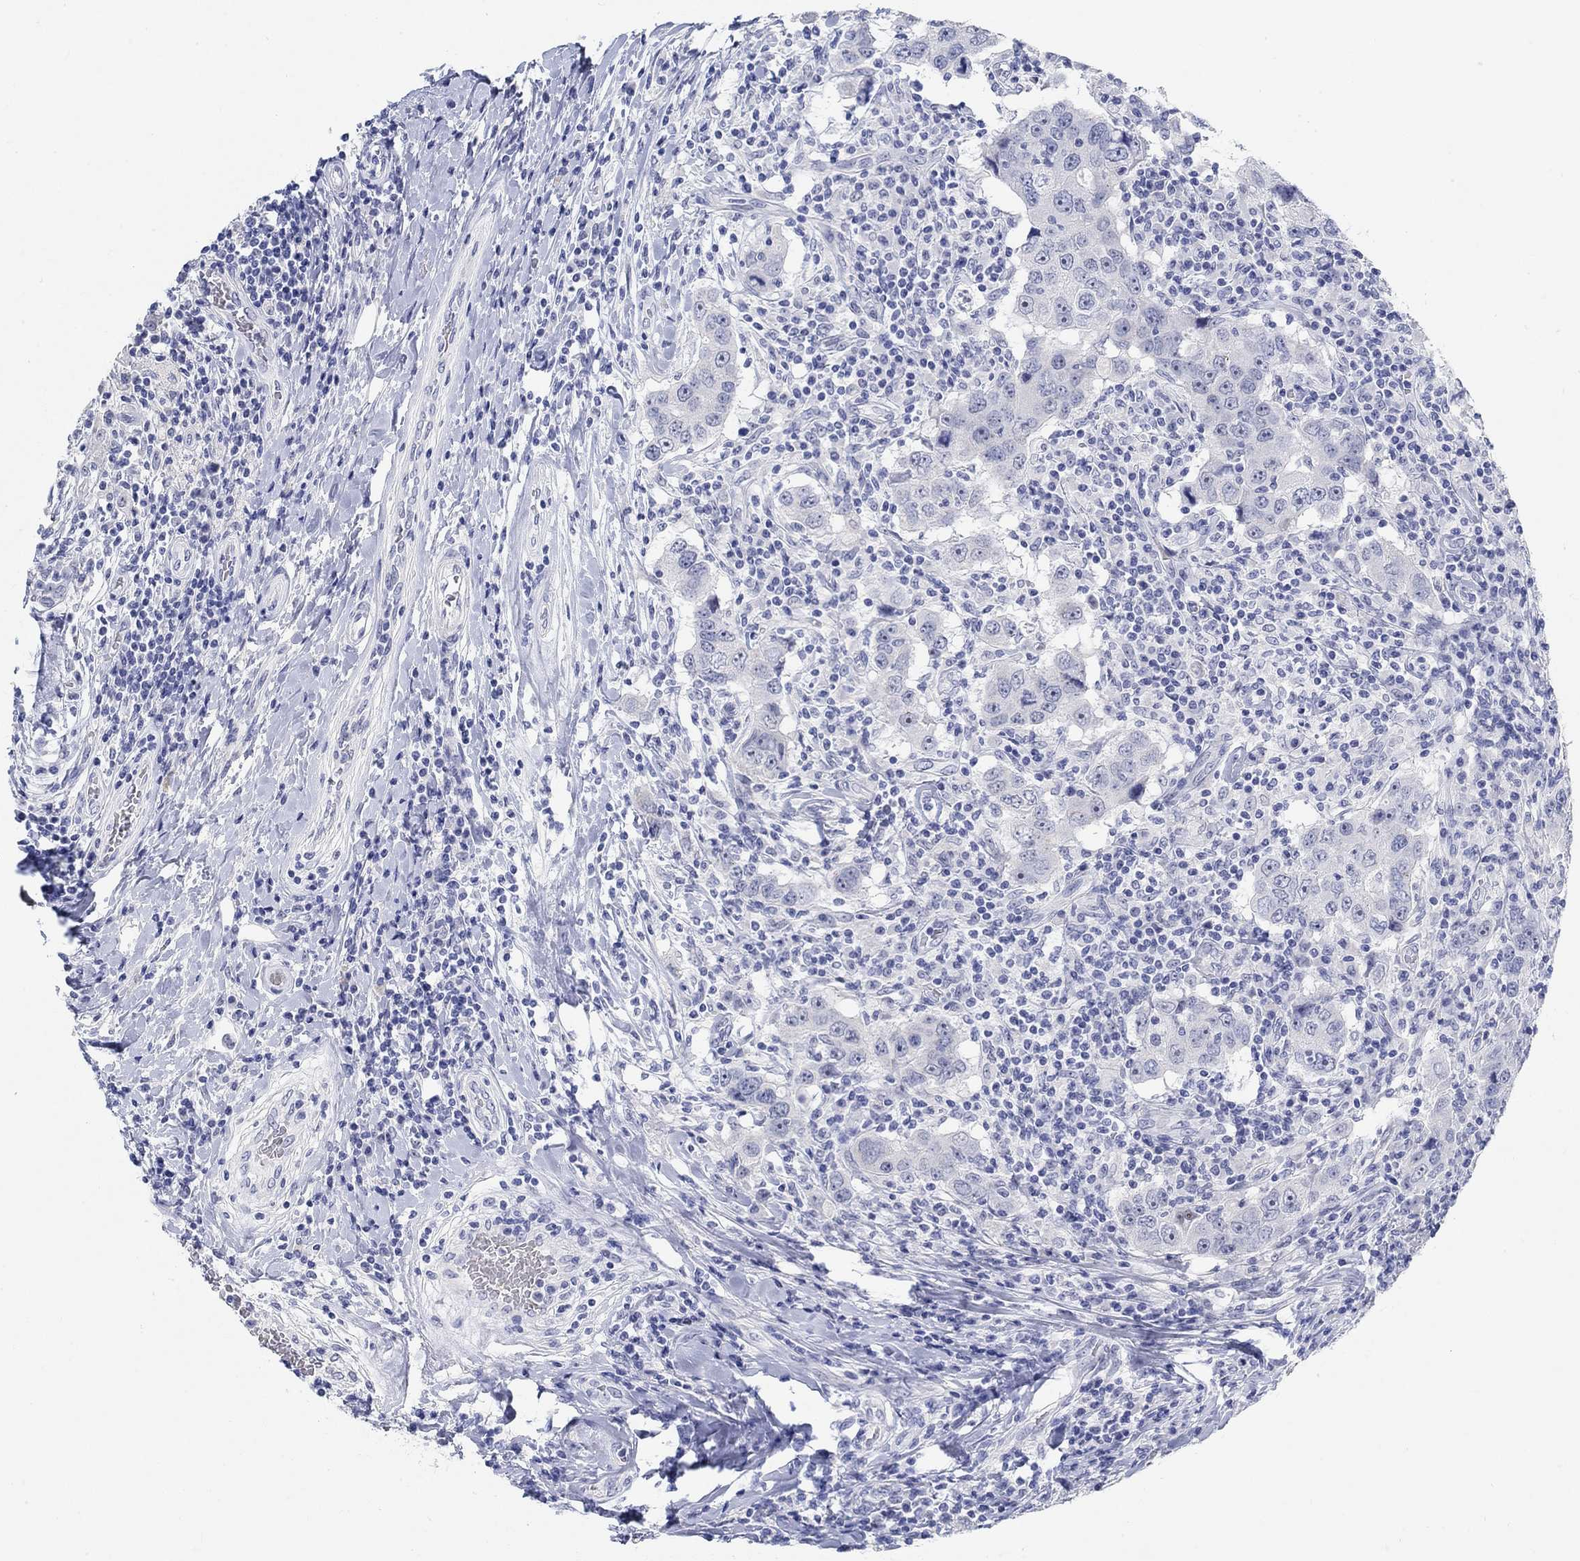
{"staining": {"intensity": "negative", "quantity": "none", "location": "none"}, "tissue": "breast cancer", "cell_type": "Tumor cells", "image_type": "cancer", "snomed": [{"axis": "morphology", "description": "Duct carcinoma"}, {"axis": "topography", "description": "Breast"}], "caption": "DAB immunohistochemical staining of breast cancer (infiltrating ductal carcinoma) demonstrates no significant staining in tumor cells.", "gene": "GRIA3", "patient": {"sex": "female", "age": 27}}